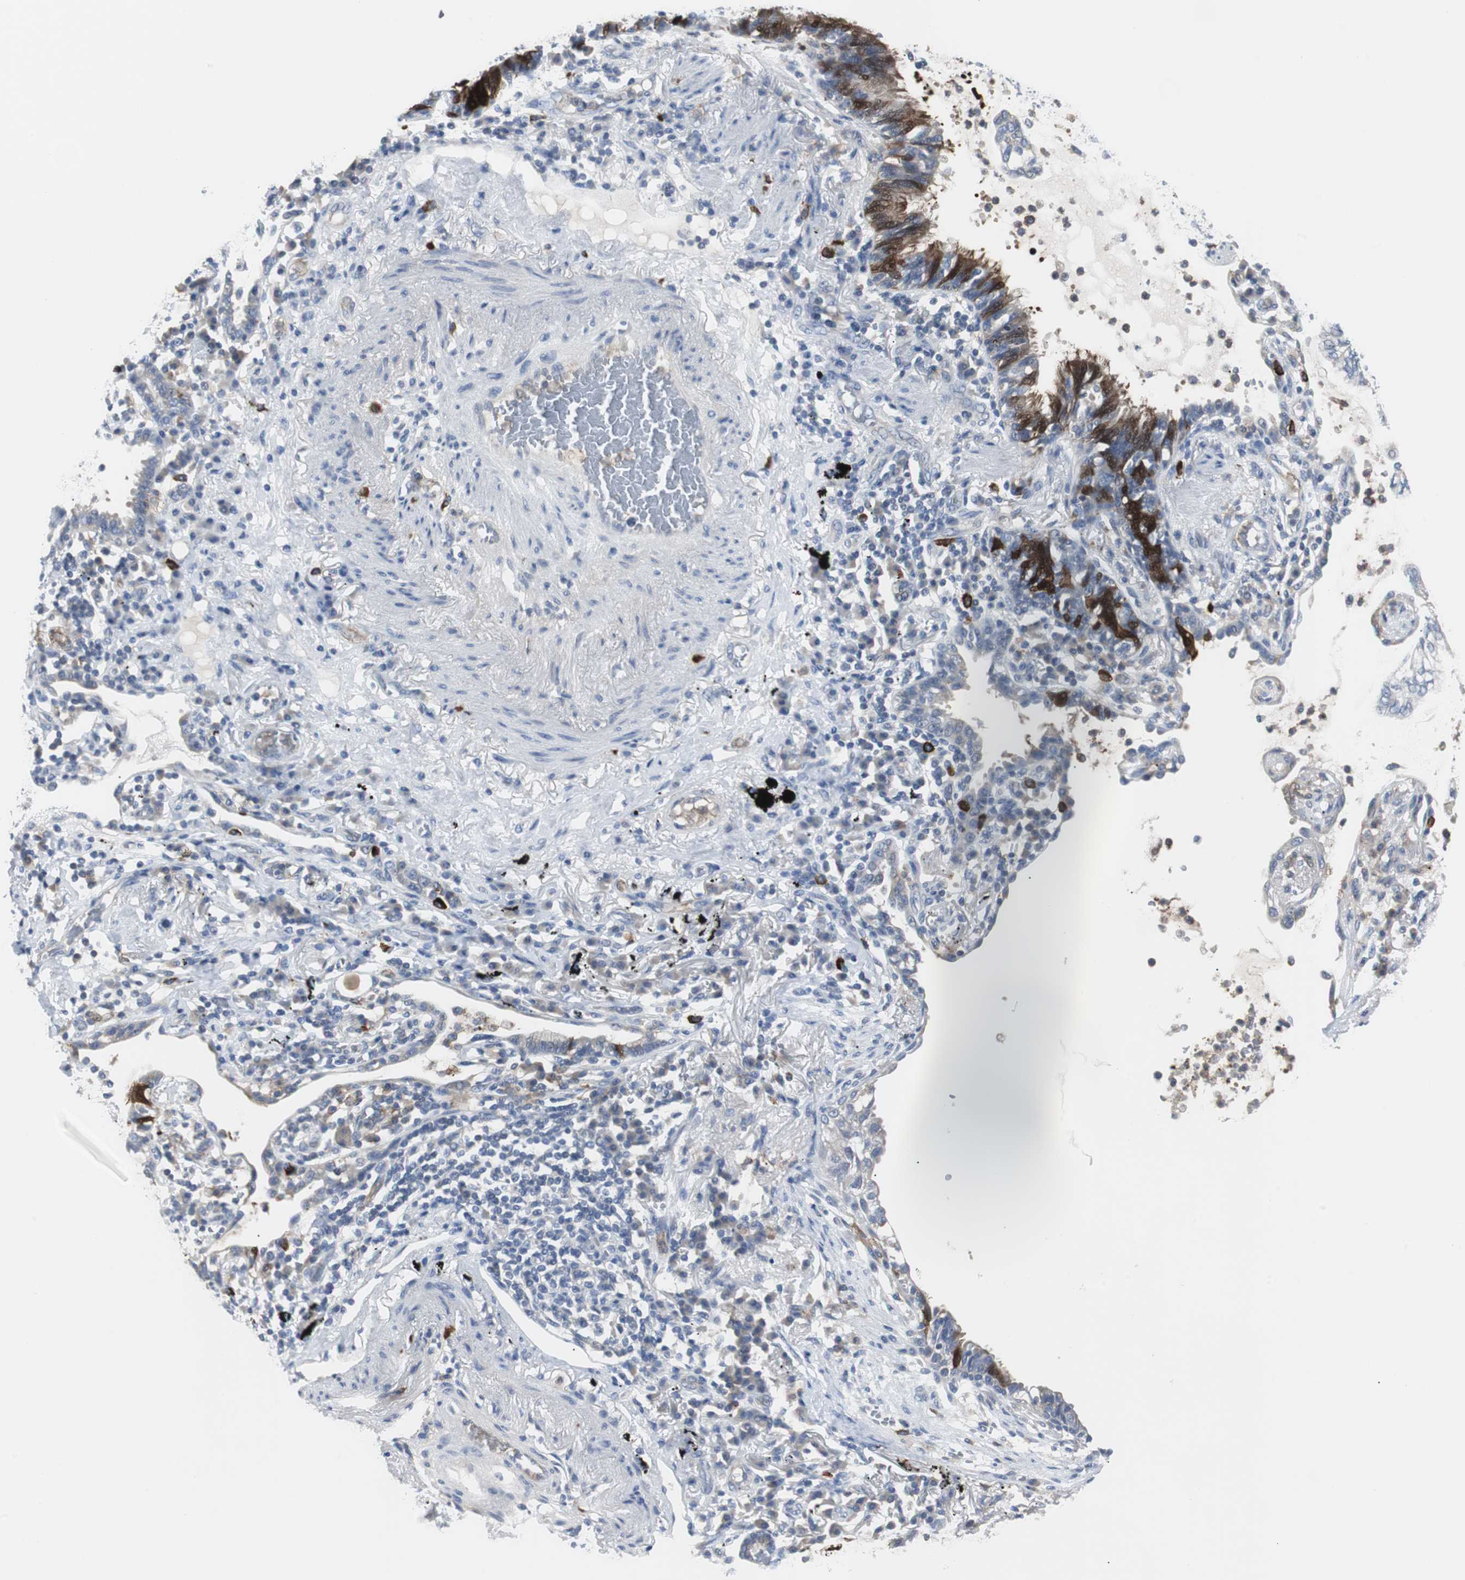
{"staining": {"intensity": "strong", "quantity": "<25%", "location": "cytoplasmic/membranous,nuclear"}, "tissue": "lung cancer", "cell_type": "Tumor cells", "image_type": "cancer", "snomed": [{"axis": "morphology", "description": "Adenocarcinoma, NOS"}, {"axis": "topography", "description": "Lung"}], "caption": "This is an image of IHC staining of lung cancer, which shows strong staining in the cytoplasmic/membranous and nuclear of tumor cells.", "gene": "RASA1", "patient": {"sex": "female", "age": 70}}